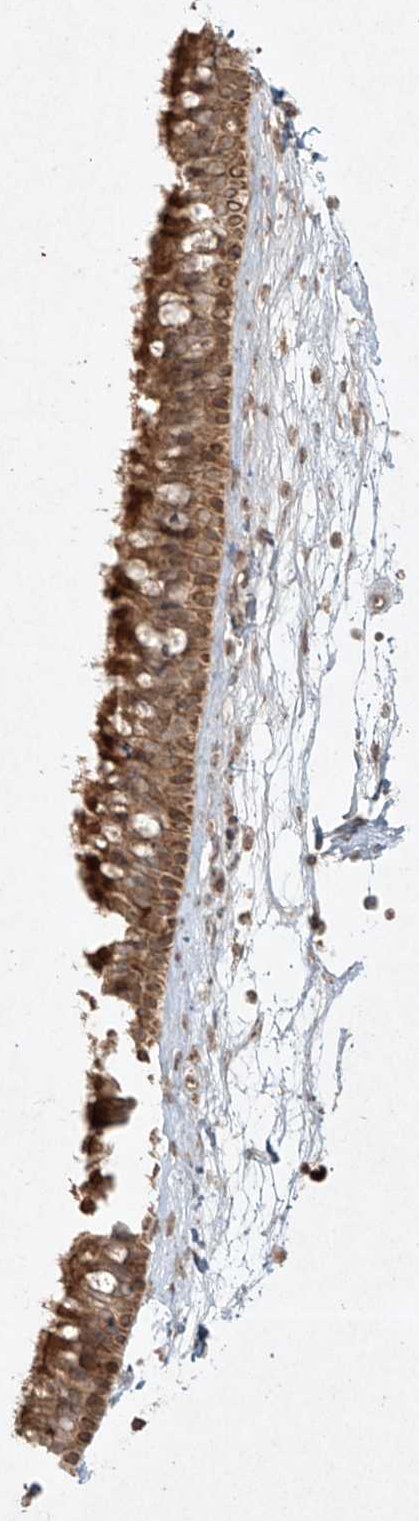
{"staining": {"intensity": "moderate", "quantity": ">75%", "location": "cytoplasmic/membranous"}, "tissue": "nasopharynx", "cell_type": "Respiratory epithelial cells", "image_type": "normal", "snomed": [{"axis": "morphology", "description": "Normal tissue, NOS"}, {"axis": "topography", "description": "Nasopharynx"}], "caption": "IHC staining of normal nasopharynx, which demonstrates medium levels of moderate cytoplasmic/membranous positivity in about >75% of respiratory epithelial cells indicating moderate cytoplasmic/membranous protein staining. The staining was performed using DAB (brown) for protein detection and nuclei were counterstained in hematoxylin (blue).", "gene": "CYYR1", "patient": {"sex": "male", "age": 64}}